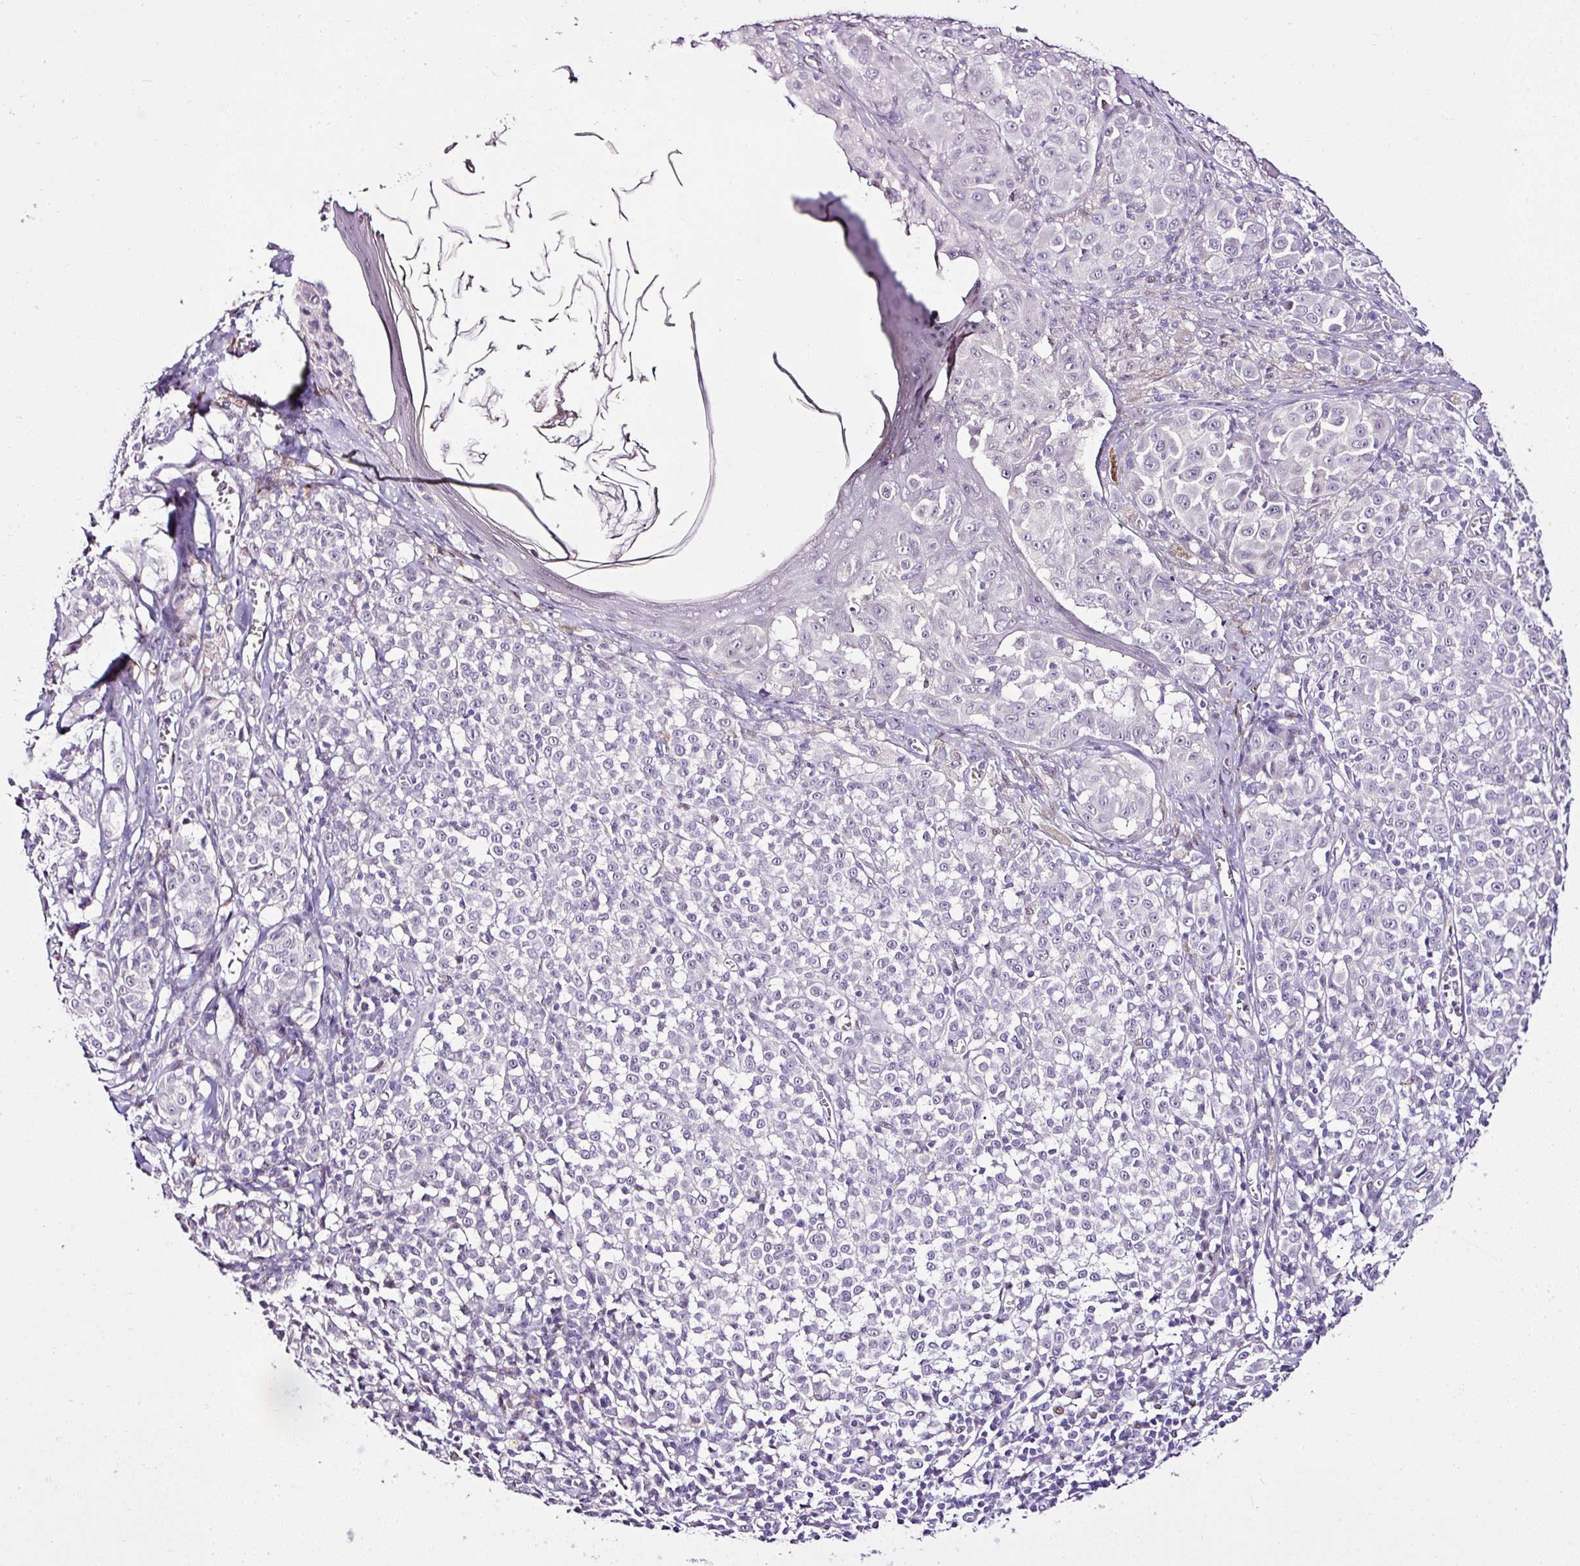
{"staining": {"intensity": "negative", "quantity": "none", "location": "none"}, "tissue": "melanoma", "cell_type": "Tumor cells", "image_type": "cancer", "snomed": [{"axis": "morphology", "description": "Malignant melanoma, NOS"}, {"axis": "topography", "description": "Skin"}], "caption": "This is an immunohistochemistry image of human melanoma. There is no staining in tumor cells.", "gene": "ESR1", "patient": {"sex": "female", "age": 43}}